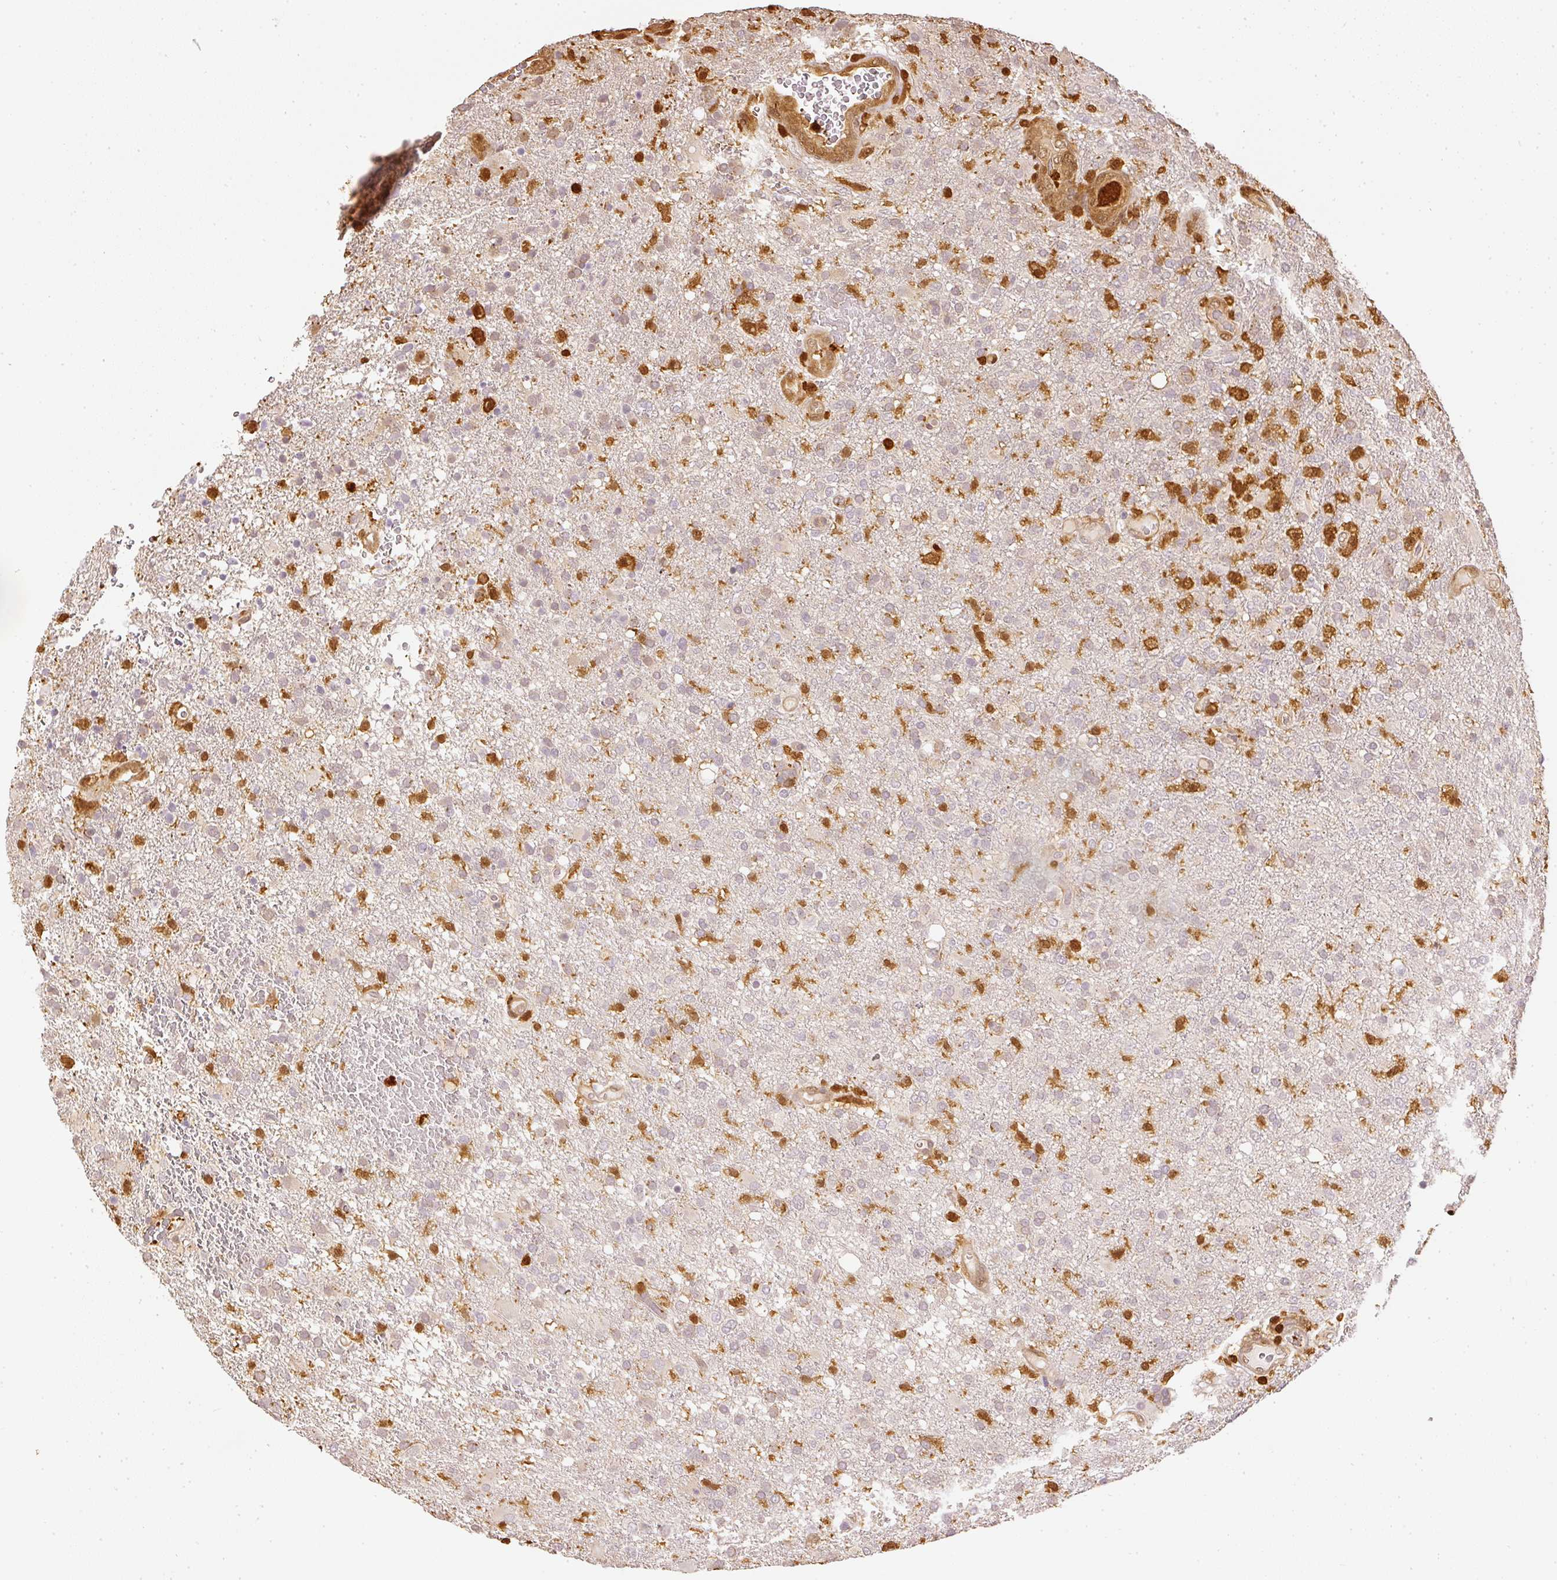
{"staining": {"intensity": "negative", "quantity": "none", "location": "none"}, "tissue": "glioma", "cell_type": "Tumor cells", "image_type": "cancer", "snomed": [{"axis": "morphology", "description": "Glioma, malignant, High grade"}, {"axis": "topography", "description": "Brain"}], "caption": "Tumor cells are negative for brown protein staining in malignant high-grade glioma. (Stains: DAB IHC with hematoxylin counter stain, Microscopy: brightfield microscopy at high magnification).", "gene": "PFN1", "patient": {"sex": "female", "age": 74}}